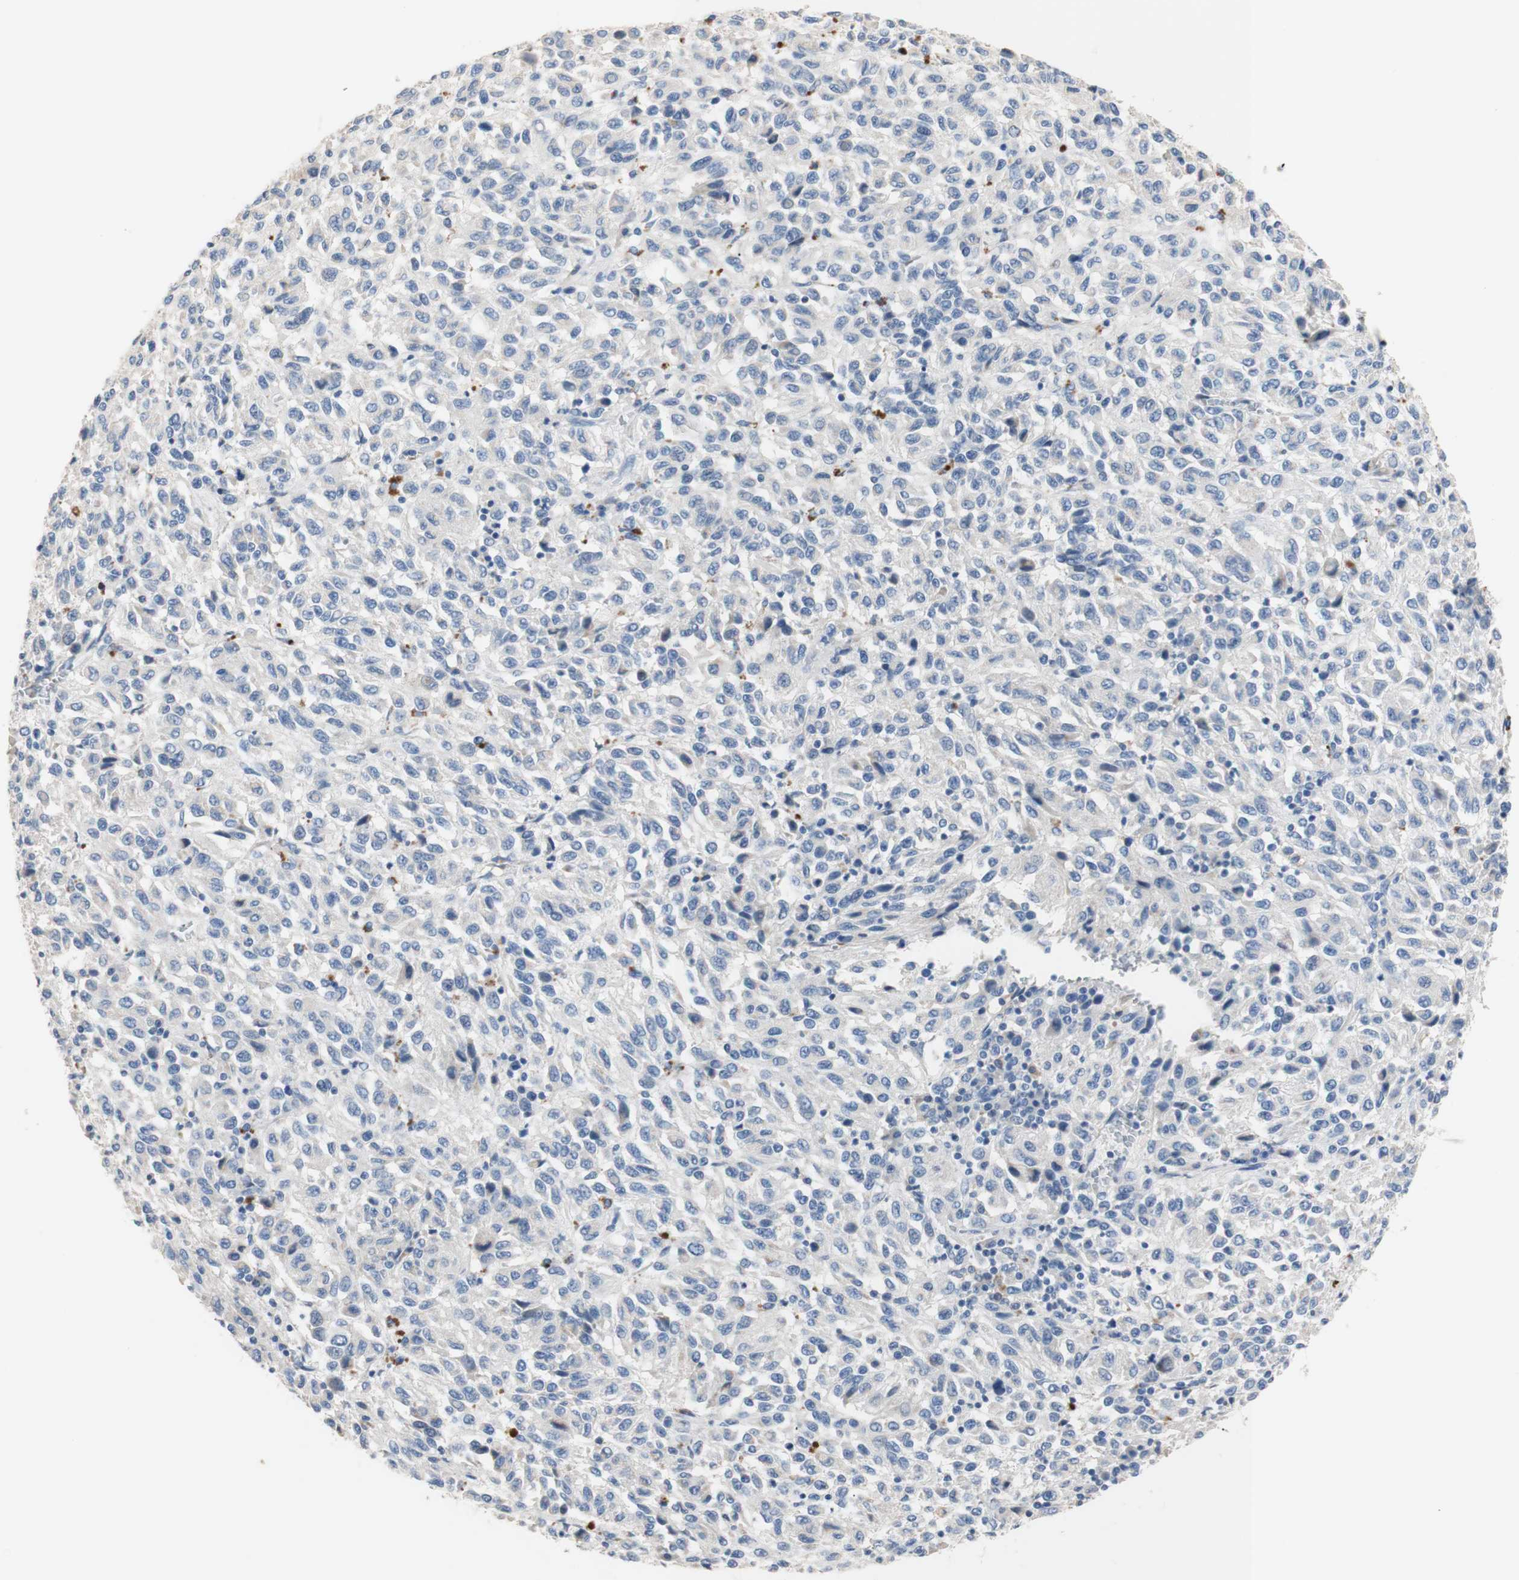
{"staining": {"intensity": "negative", "quantity": "none", "location": "none"}, "tissue": "melanoma", "cell_type": "Tumor cells", "image_type": "cancer", "snomed": [{"axis": "morphology", "description": "Malignant melanoma, Metastatic site"}, {"axis": "topography", "description": "Lung"}], "caption": "Micrograph shows no protein positivity in tumor cells of malignant melanoma (metastatic site) tissue.", "gene": "CDON", "patient": {"sex": "male", "age": 64}}